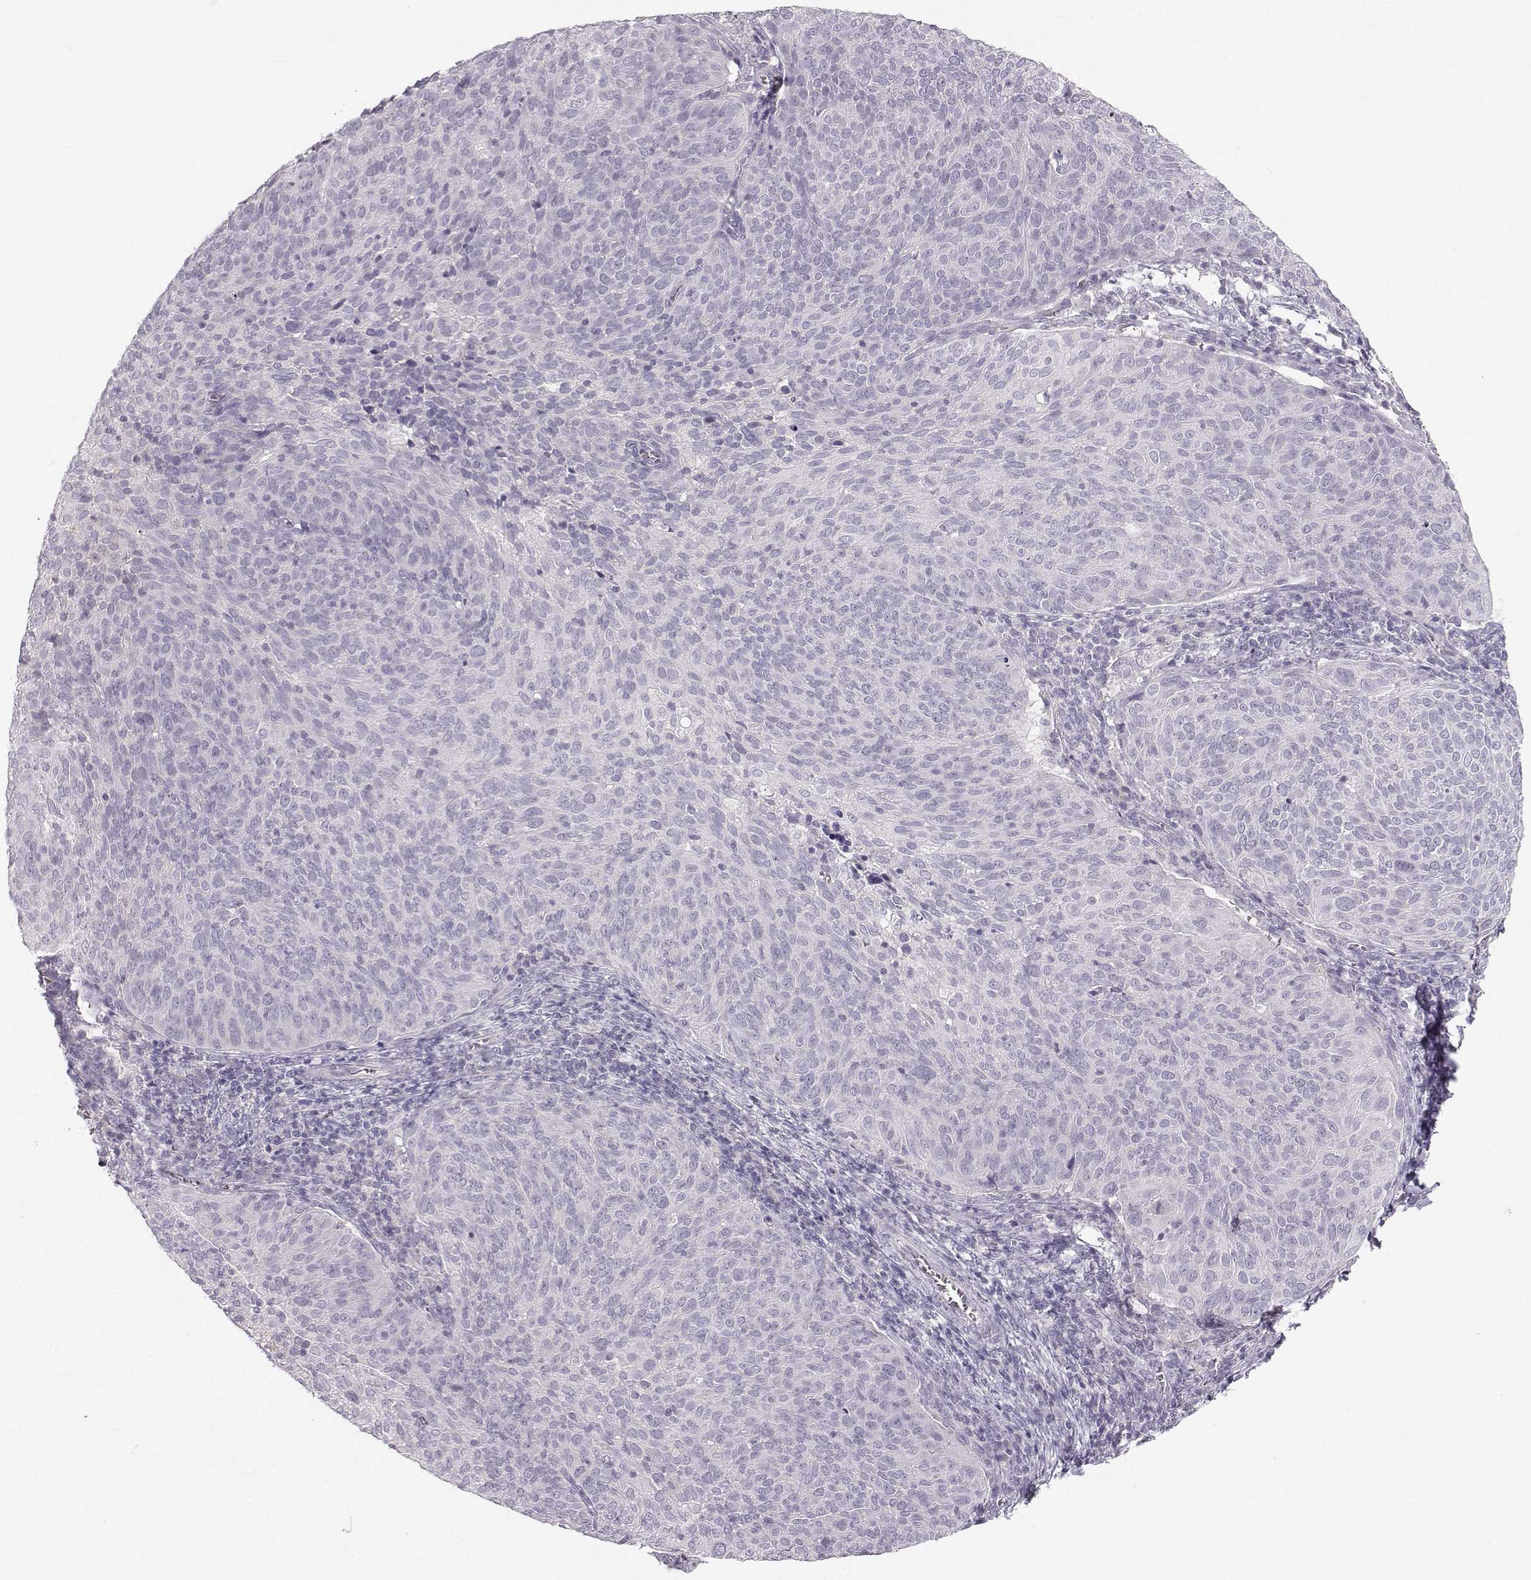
{"staining": {"intensity": "negative", "quantity": "none", "location": "none"}, "tissue": "cervical cancer", "cell_type": "Tumor cells", "image_type": "cancer", "snomed": [{"axis": "morphology", "description": "Squamous cell carcinoma, NOS"}, {"axis": "topography", "description": "Cervix"}], "caption": "This image is of cervical squamous cell carcinoma stained with immunohistochemistry to label a protein in brown with the nuclei are counter-stained blue. There is no staining in tumor cells.", "gene": "OIP5", "patient": {"sex": "female", "age": 39}}